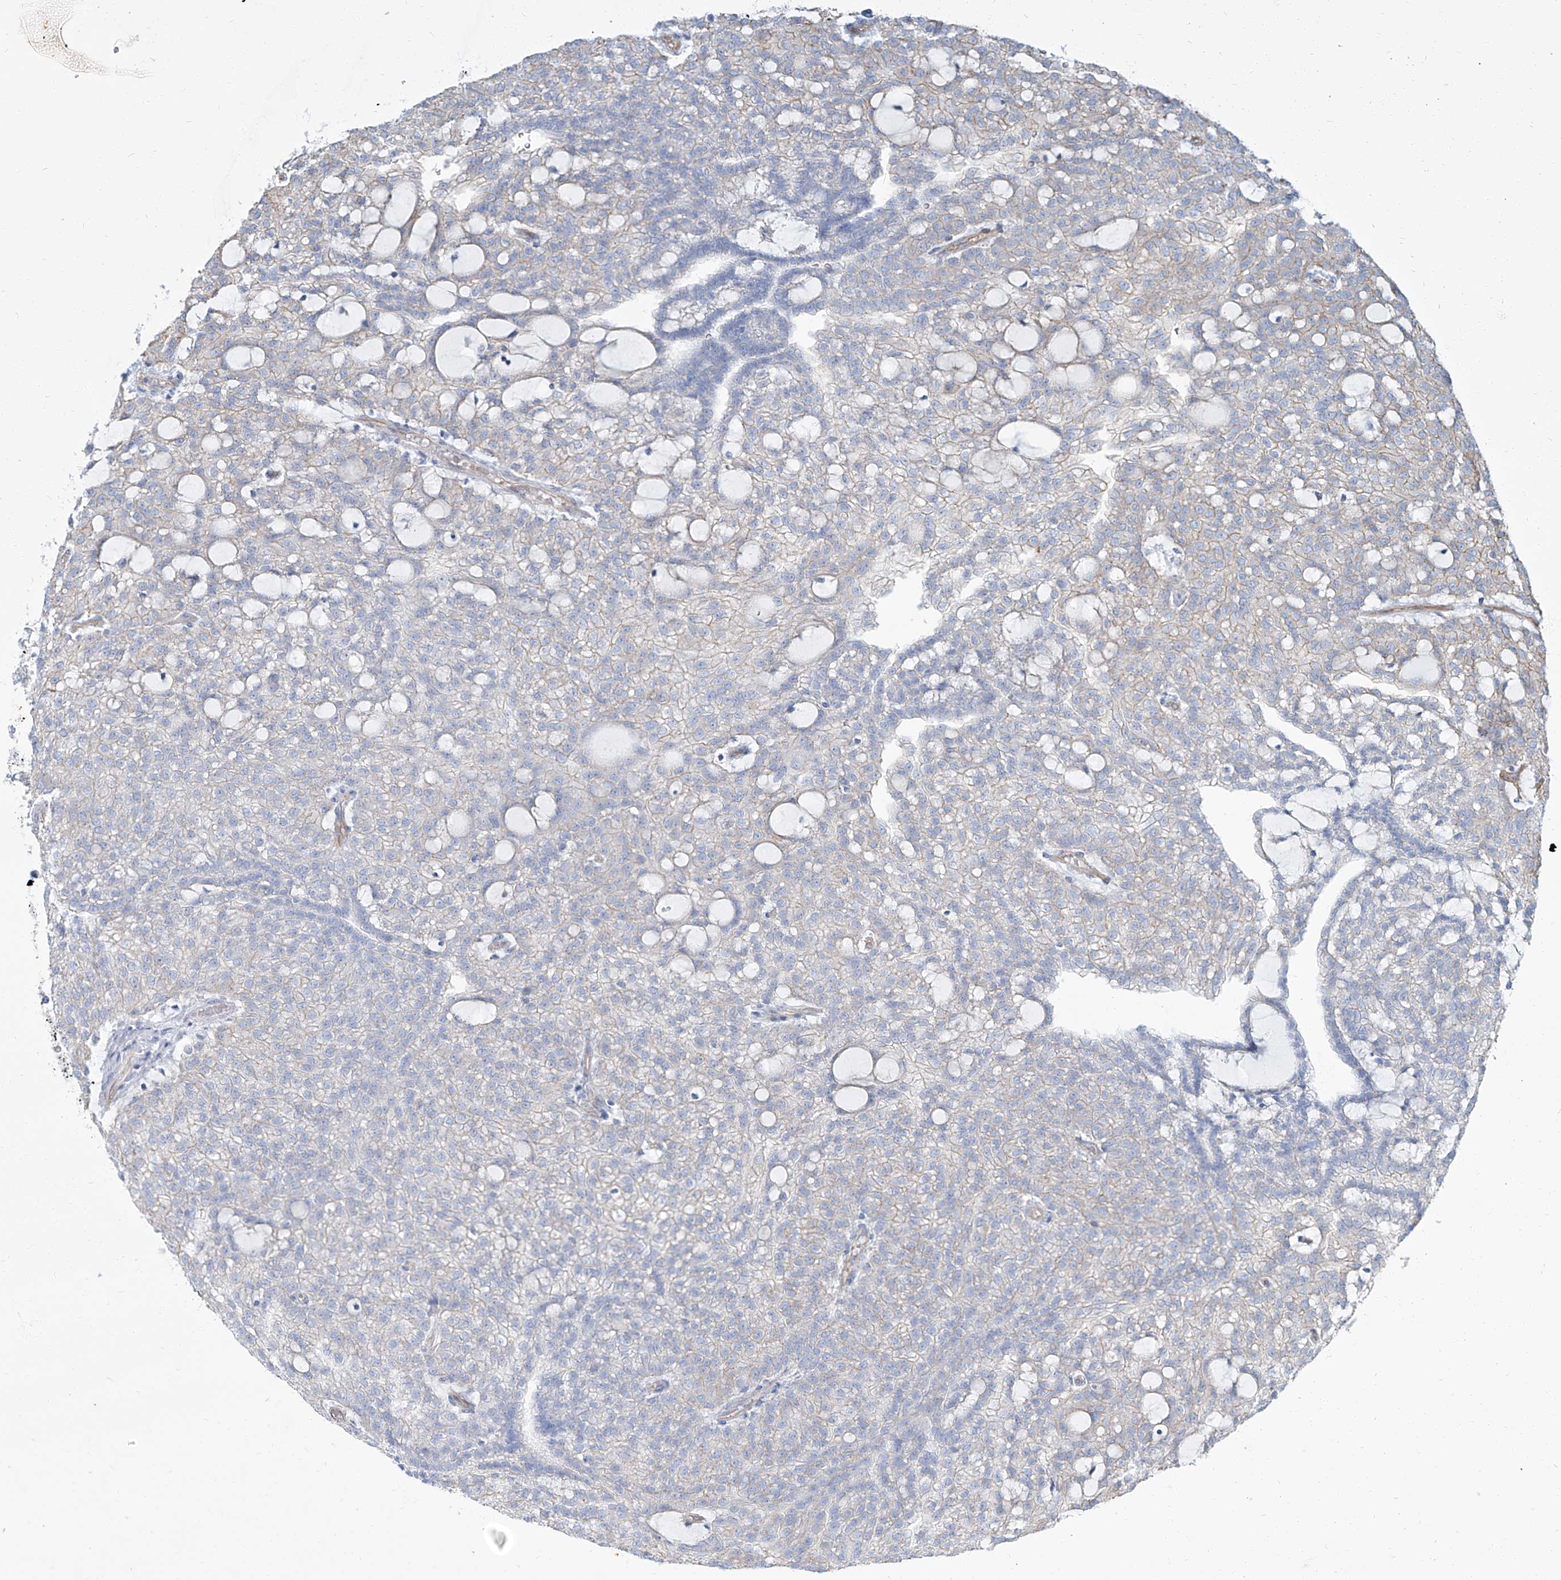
{"staining": {"intensity": "weak", "quantity": "<25%", "location": "cytoplasmic/membranous"}, "tissue": "renal cancer", "cell_type": "Tumor cells", "image_type": "cancer", "snomed": [{"axis": "morphology", "description": "Adenocarcinoma, NOS"}, {"axis": "topography", "description": "Kidney"}], "caption": "The IHC micrograph has no significant positivity in tumor cells of adenocarcinoma (renal) tissue. Brightfield microscopy of IHC stained with DAB (3,3'-diaminobenzidine) (brown) and hematoxylin (blue), captured at high magnification.", "gene": "TXLNB", "patient": {"sex": "male", "age": 63}}